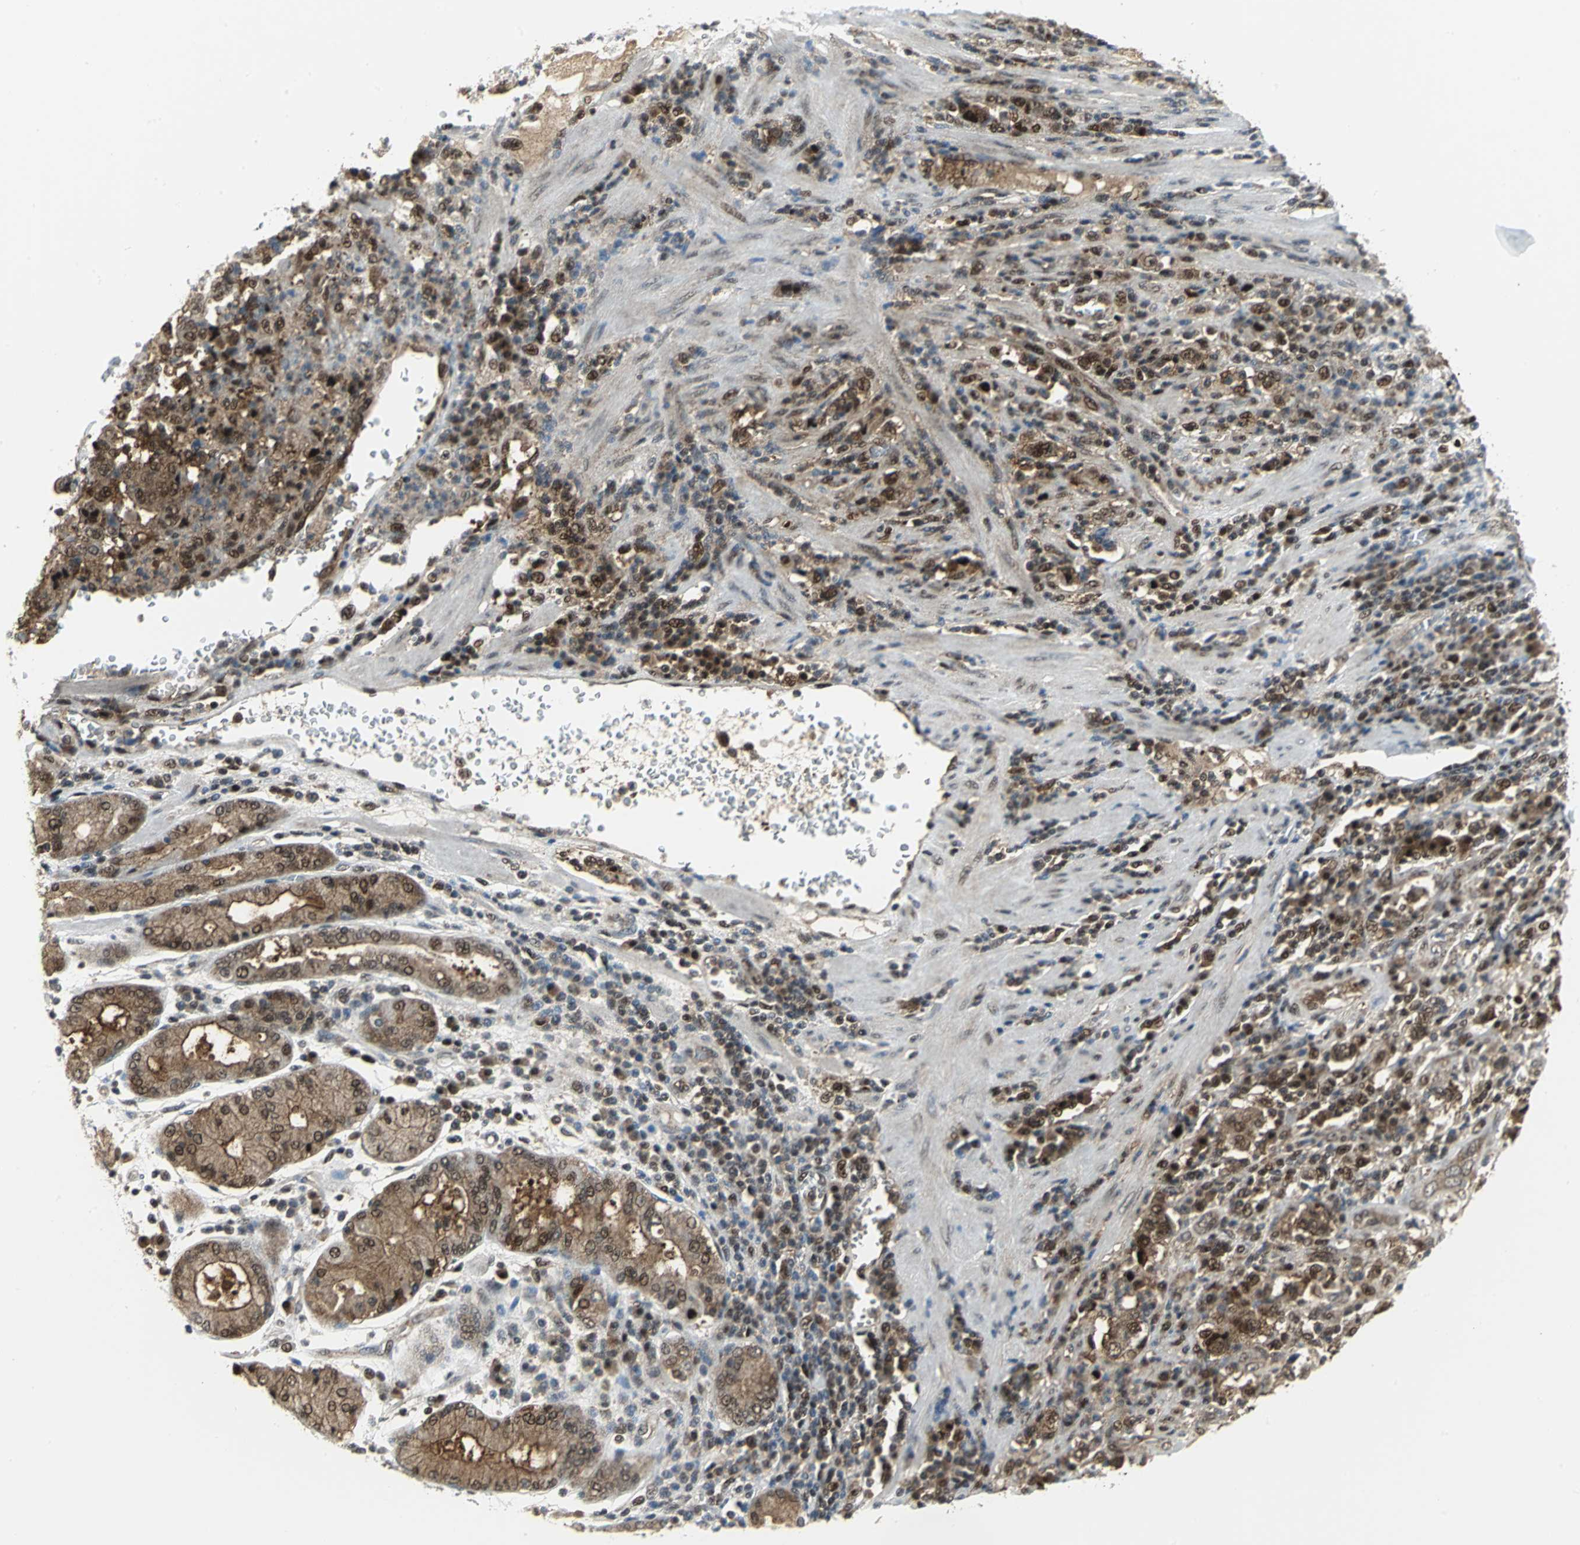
{"staining": {"intensity": "moderate", "quantity": ">75%", "location": "cytoplasmic/membranous"}, "tissue": "stomach cancer", "cell_type": "Tumor cells", "image_type": "cancer", "snomed": [{"axis": "morphology", "description": "Normal tissue, NOS"}, {"axis": "morphology", "description": "Adenocarcinoma, NOS"}, {"axis": "topography", "description": "Stomach, upper"}, {"axis": "topography", "description": "Stomach"}], "caption": "IHC of human stomach cancer (adenocarcinoma) demonstrates medium levels of moderate cytoplasmic/membranous expression in approximately >75% of tumor cells.", "gene": "PSMA4", "patient": {"sex": "male", "age": 59}}